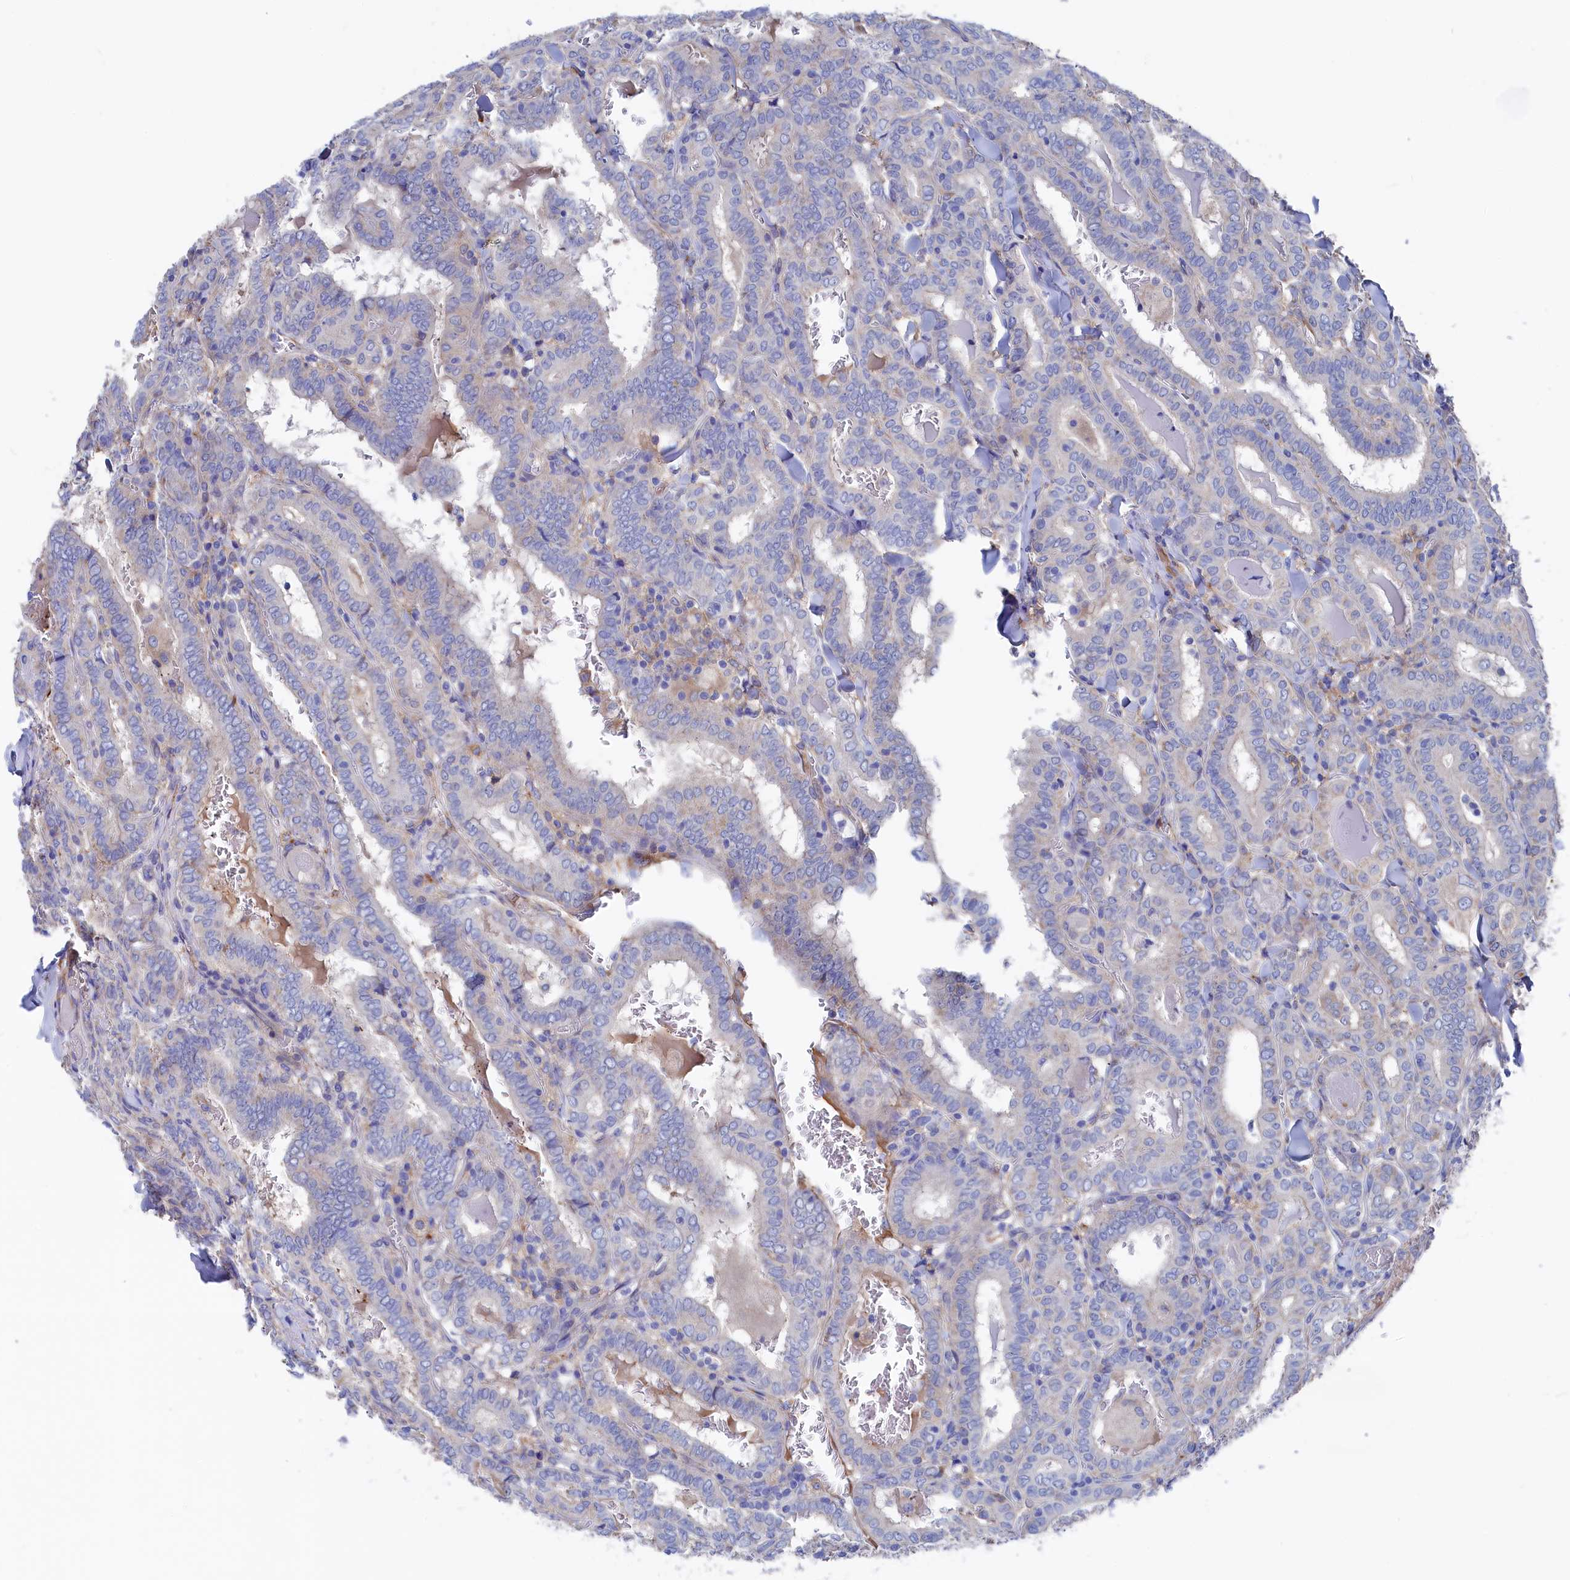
{"staining": {"intensity": "negative", "quantity": "none", "location": "none"}, "tissue": "thyroid cancer", "cell_type": "Tumor cells", "image_type": "cancer", "snomed": [{"axis": "morphology", "description": "Papillary adenocarcinoma, NOS"}, {"axis": "topography", "description": "Thyroid gland"}], "caption": "Immunohistochemical staining of thyroid cancer (papillary adenocarcinoma) demonstrates no significant expression in tumor cells. (DAB (3,3'-diaminobenzidine) immunohistochemistry with hematoxylin counter stain).", "gene": "C12orf73", "patient": {"sex": "female", "age": 72}}